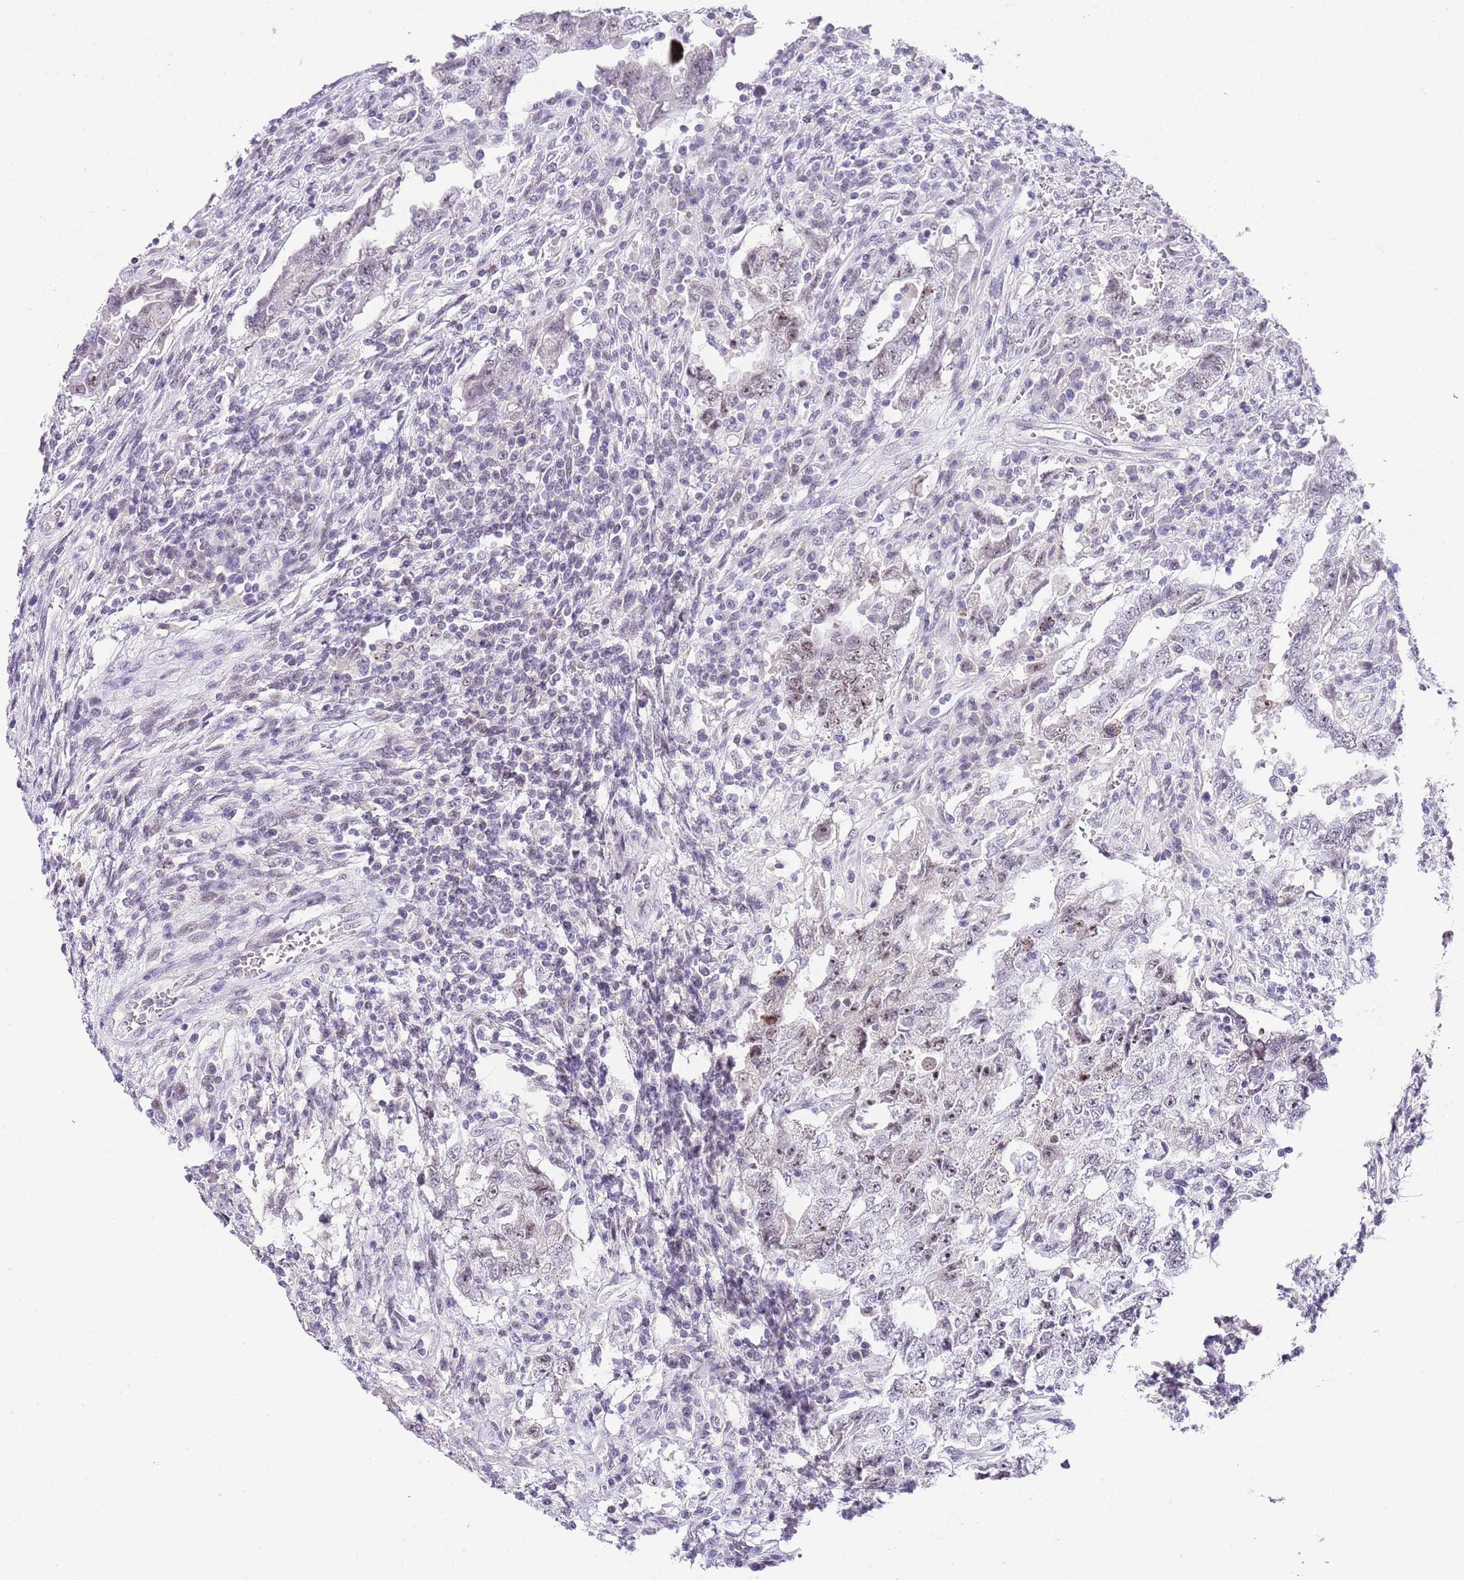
{"staining": {"intensity": "weak", "quantity": "<25%", "location": "nuclear"}, "tissue": "testis cancer", "cell_type": "Tumor cells", "image_type": "cancer", "snomed": [{"axis": "morphology", "description": "Carcinoma, Embryonal, NOS"}, {"axis": "topography", "description": "Testis"}], "caption": "DAB (3,3'-diaminobenzidine) immunohistochemical staining of testis cancer (embryonal carcinoma) exhibits no significant positivity in tumor cells. (Brightfield microscopy of DAB (3,3'-diaminobenzidine) immunohistochemistry (IHC) at high magnification).", "gene": "NOP56", "patient": {"sex": "male", "age": 26}}